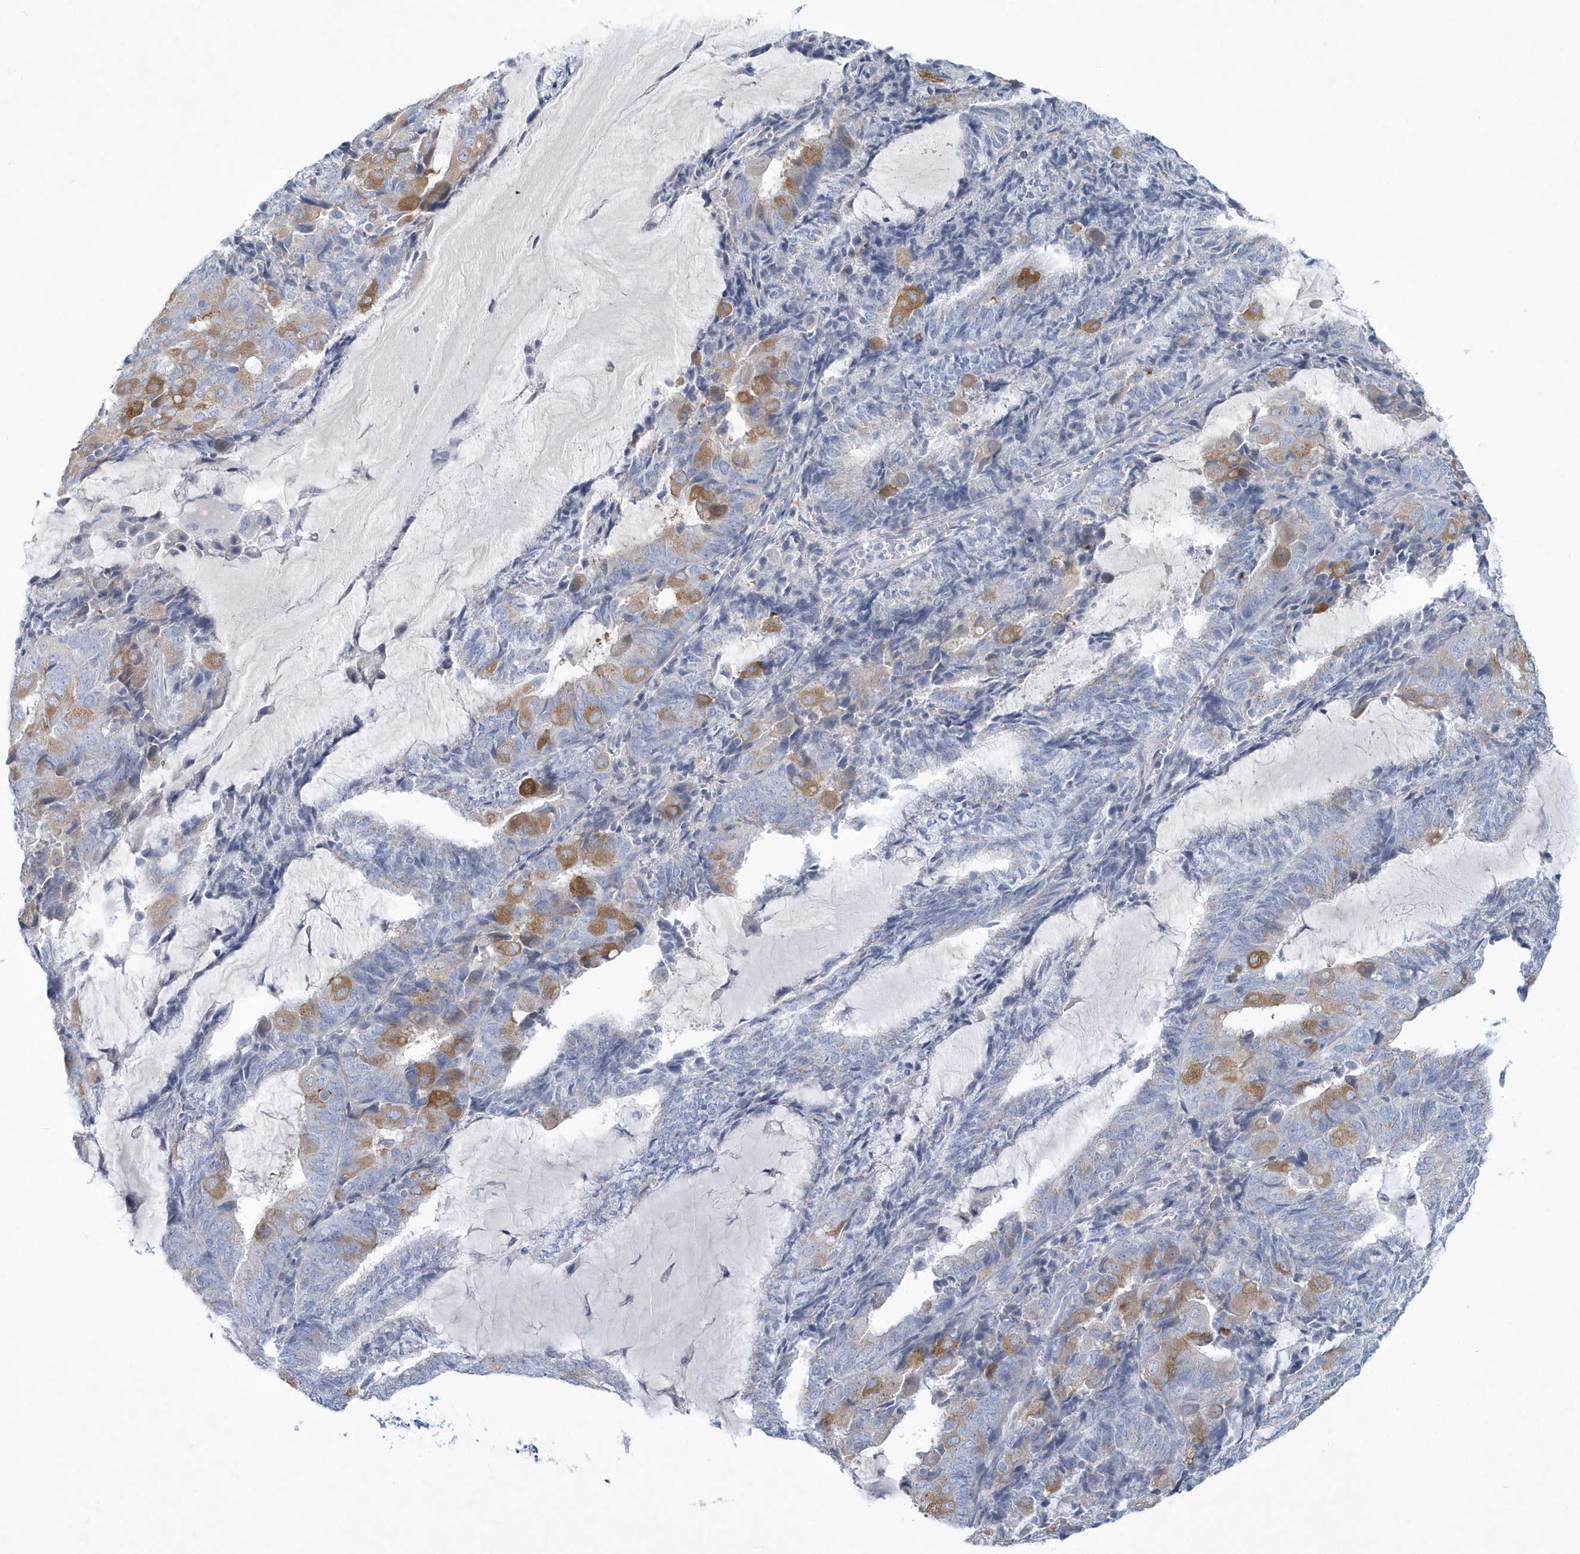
{"staining": {"intensity": "moderate", "quantity": "<25%", "location": "cytoplasmic/membranous"}, "tissue": "endometrial cancer", "cell_type": "Tumor cells", "image_type": "cancer", "snomed": [{"axis": "morphology", "description": "Adenocarcinoma, NOS"}, {"axis": "topography", "description": "Endometrium"}], "caption": "Endometrial cancer was stained to show a protein in brown. There is low levels of moderate cytoplasmic/membranous staining in approximately <25% of tumor cells.", "gene": "SPATA18", "patient": {"sex": "female", "age": 81}}